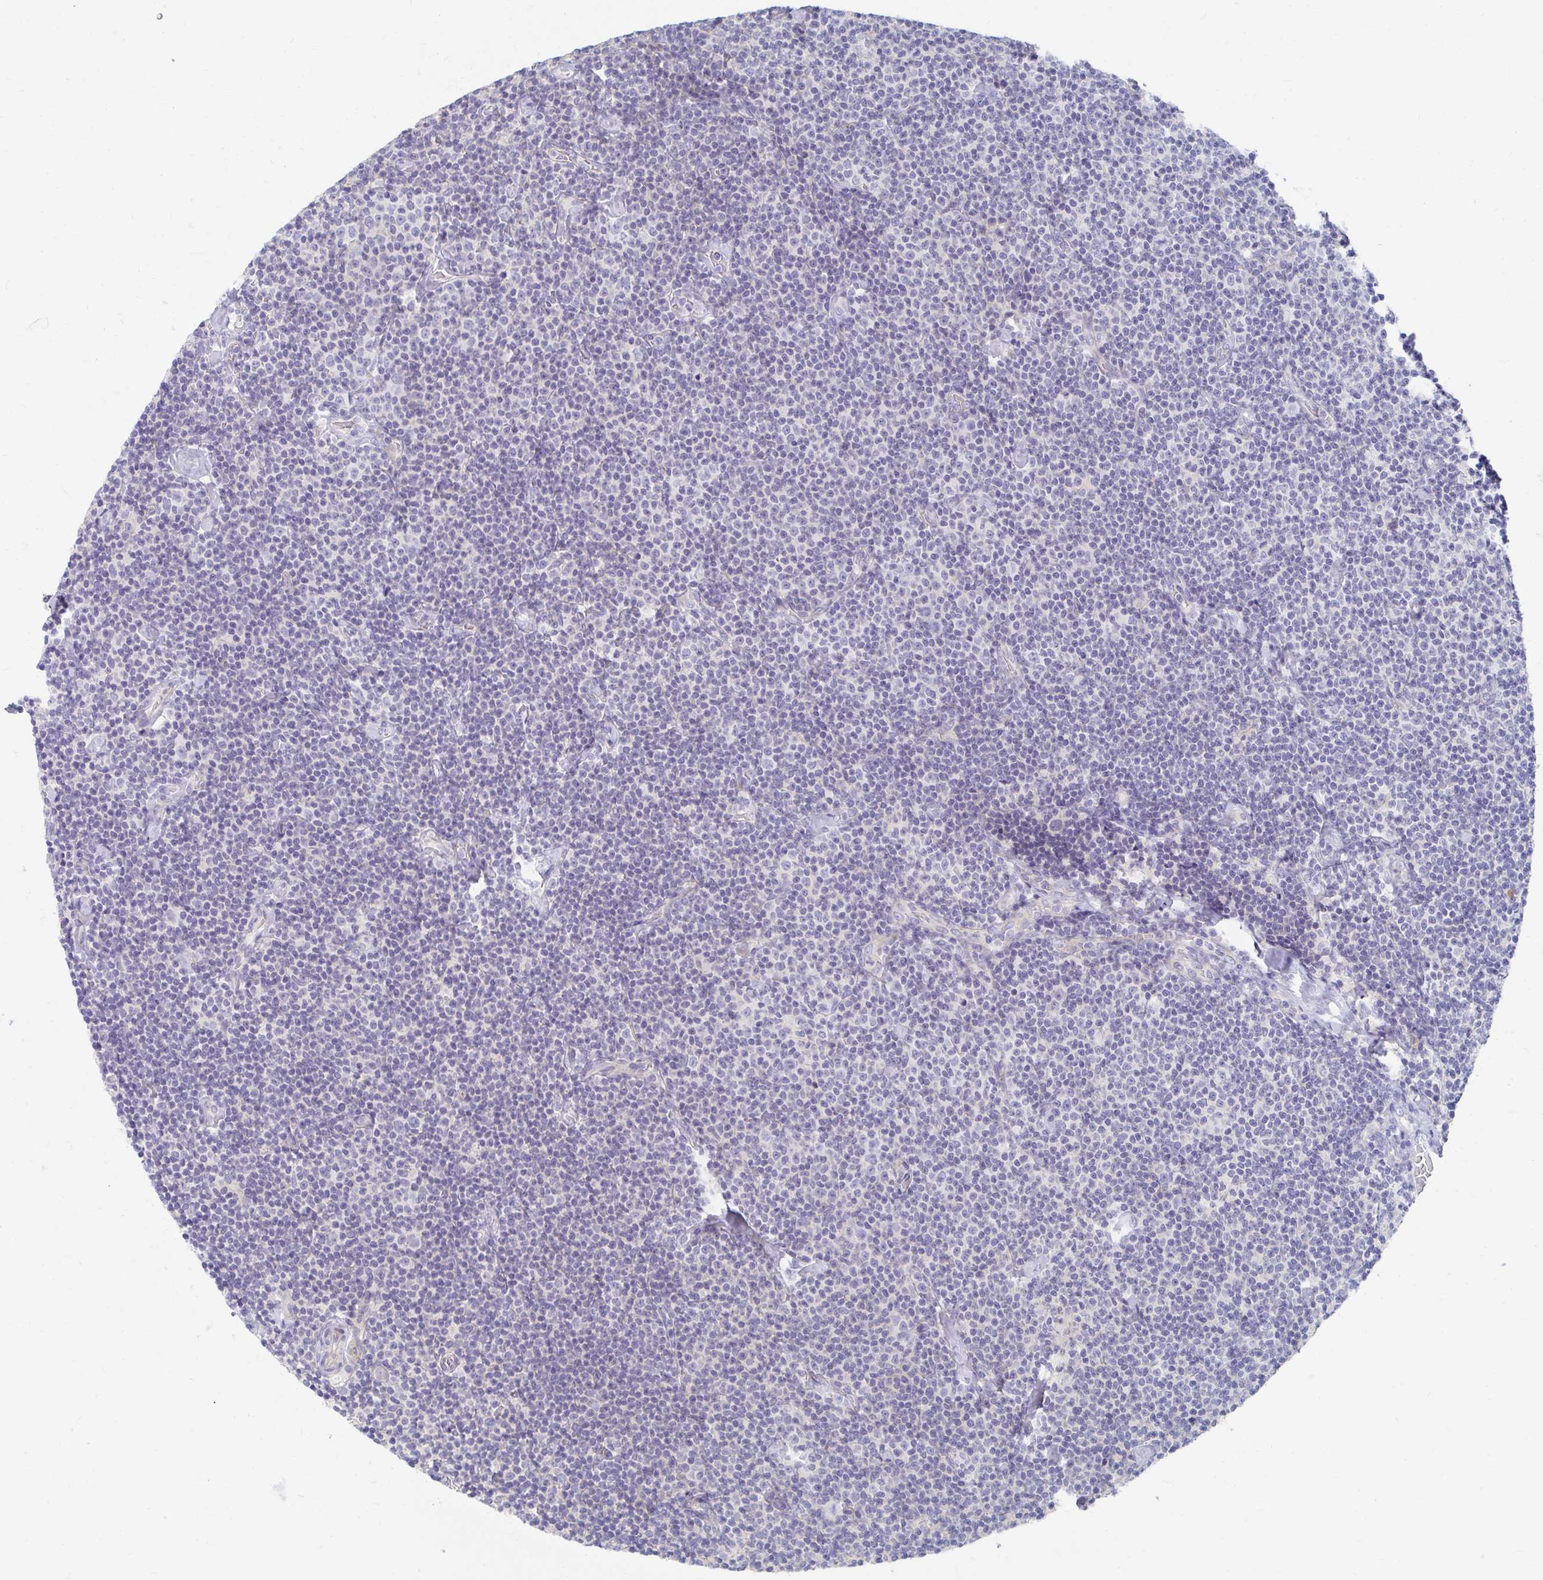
{"staining": {"intensity": "negative", "quantity": "none", "location": "none"}, "tissue": "lymphoma", "cell_type": "Tumor cells", "image_type": "cancer", "snomed": [{"axis": "morphology", "description": "Malignant lymphoma, non-Hodgkin's type, Low grade"}, {"axis": "topography", "description": "Lymph node"}], "caption": "Tumor cells show no significant positivity in lymphoma. (DAB (3,3'-diaminobenzidine) immunohistochemistry (IHC) with hematoxylin counter stain).", "gene": "MYLK2", "patient": {"sex": "male", "age": 81}}